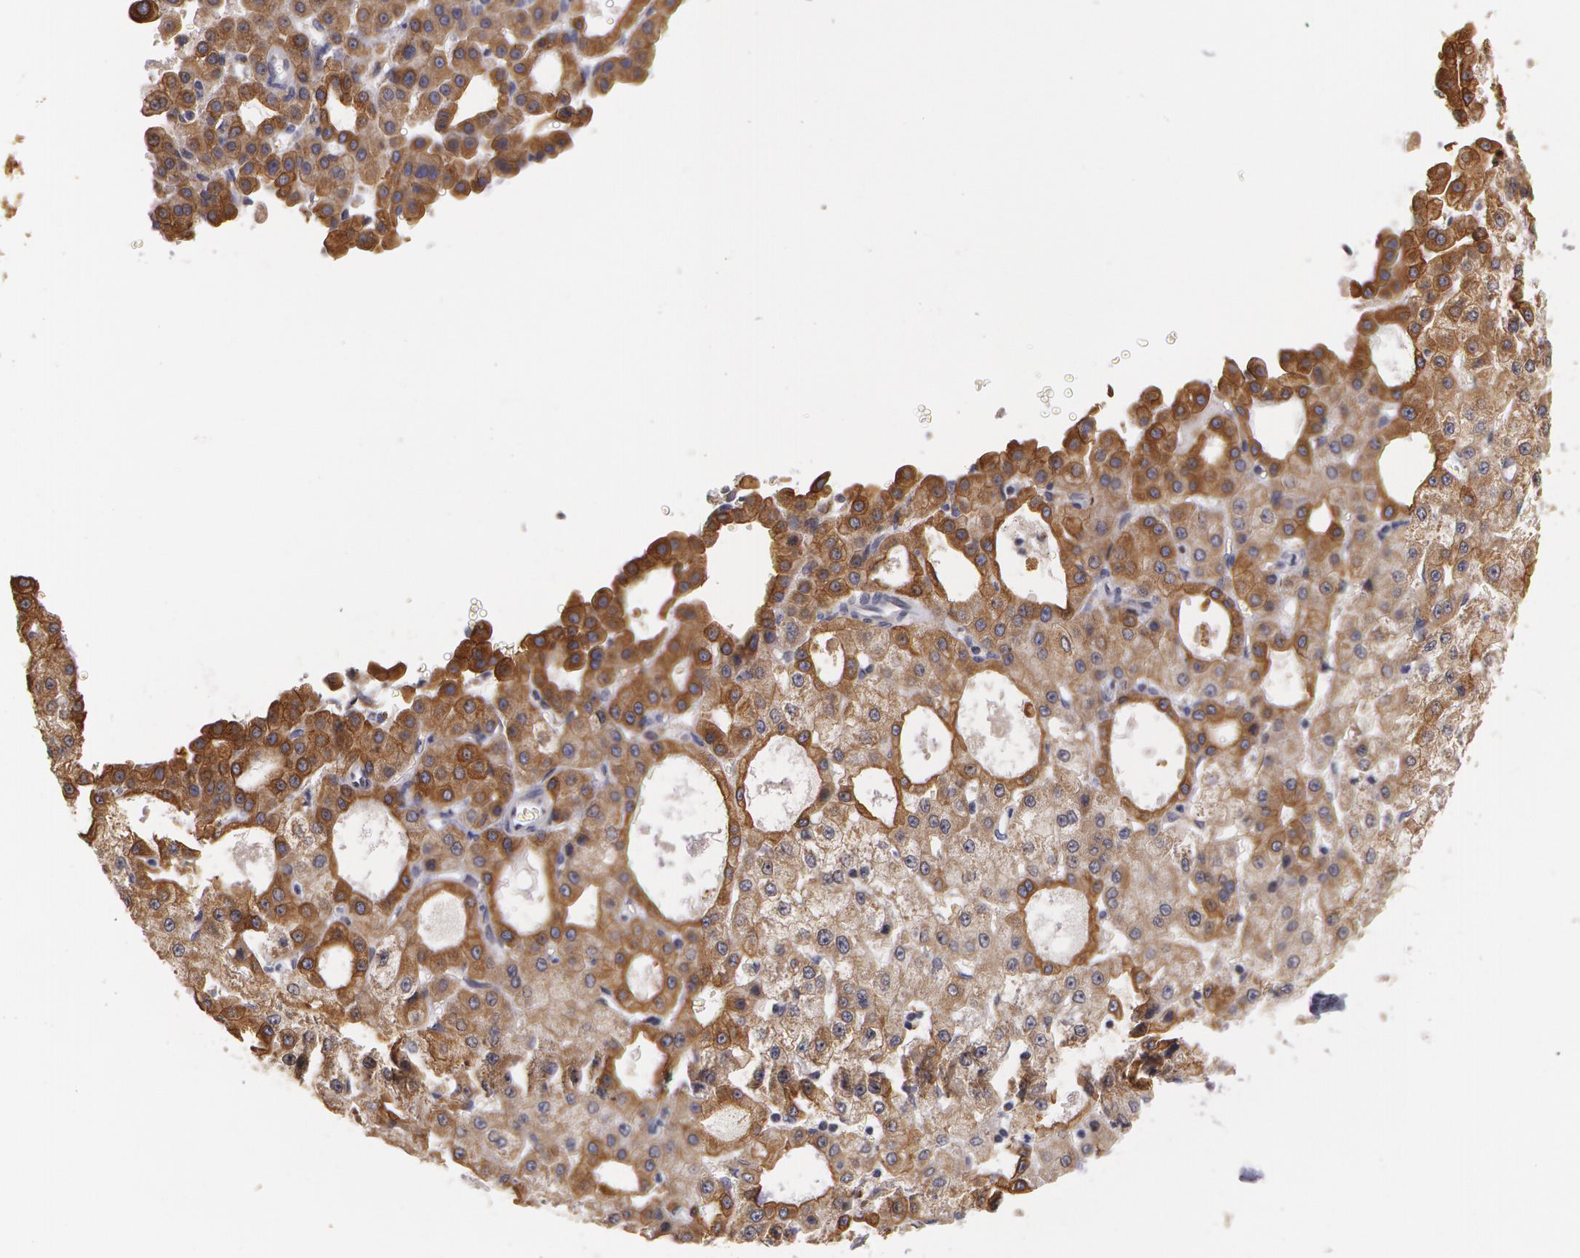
{"staining": {"intensity": "strong", "quantity": ">75%", "location": "cytoplasmic/membranous"}, "tissue": "liver cancer", "cell_type": "Tumor cells", "image_type": "cancer", "snomed": [{"axis": "morphology", "description": "Carcinoma, Hepatocellular, NOS"}, {"axis": "topography", "description": "Liver"}], "caption": "Liver cancer (hepatocellular carcinoma) stained with a protein marker exhibits strong staining in tumor cells.", "gene": "KRT18", "patient": {"sex": "male", "age": 47}}